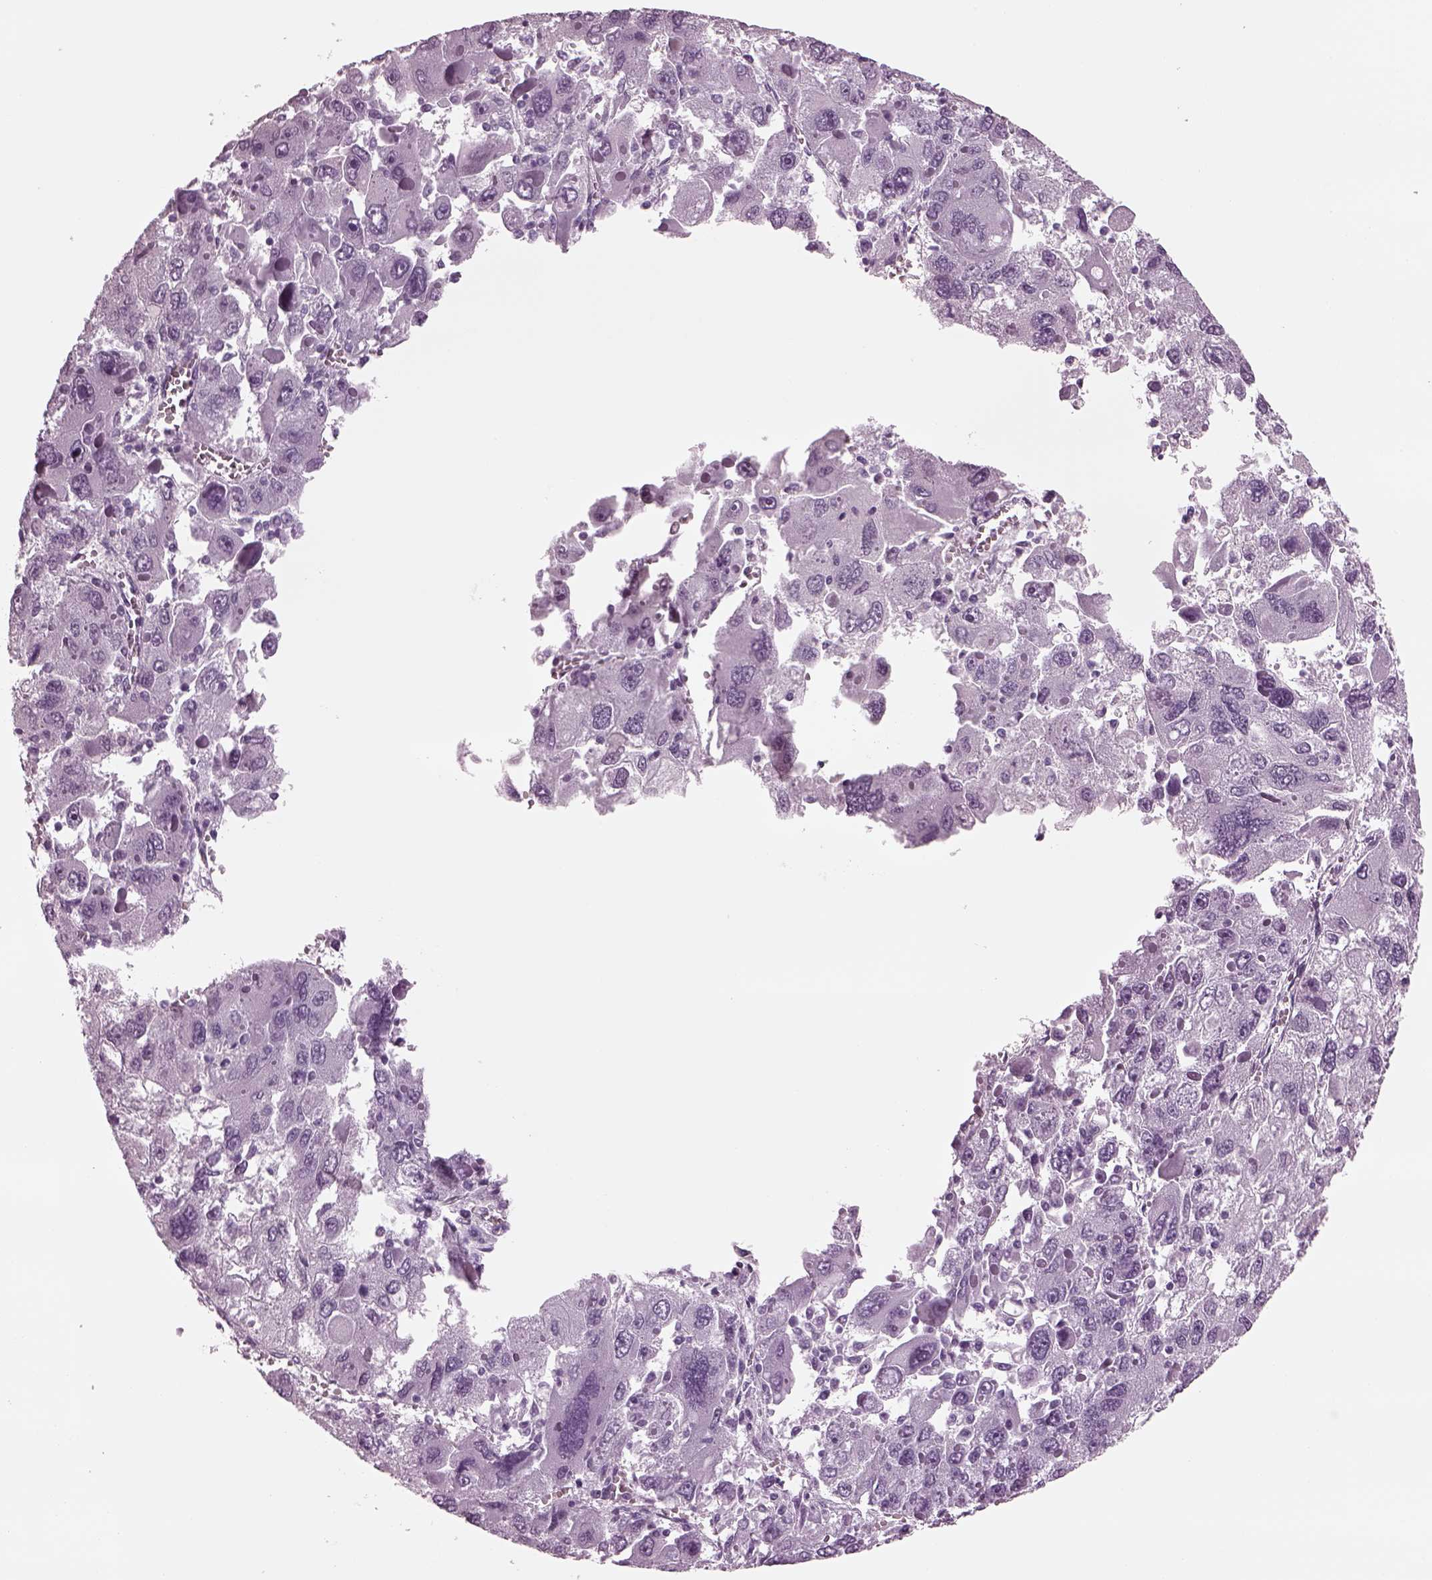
{"staining": {"intensity": "negative", "quantity": "none", "location": "none"}, "tissue": "liver cancer", "cell_type": "Tumor cells", "image_type": "cancer", "snomed": [{"axis": "morphology", "description": "Carcinoma, Hepatocellular, NOS"}, {"axis": "topography", "description": "Liver"}], "caption": "Photomicrograph shows no significant protein staining in tumor cells of liver cancer.", "gene": "TPPP2", "patient": {"sex": "female", "age": 41}}